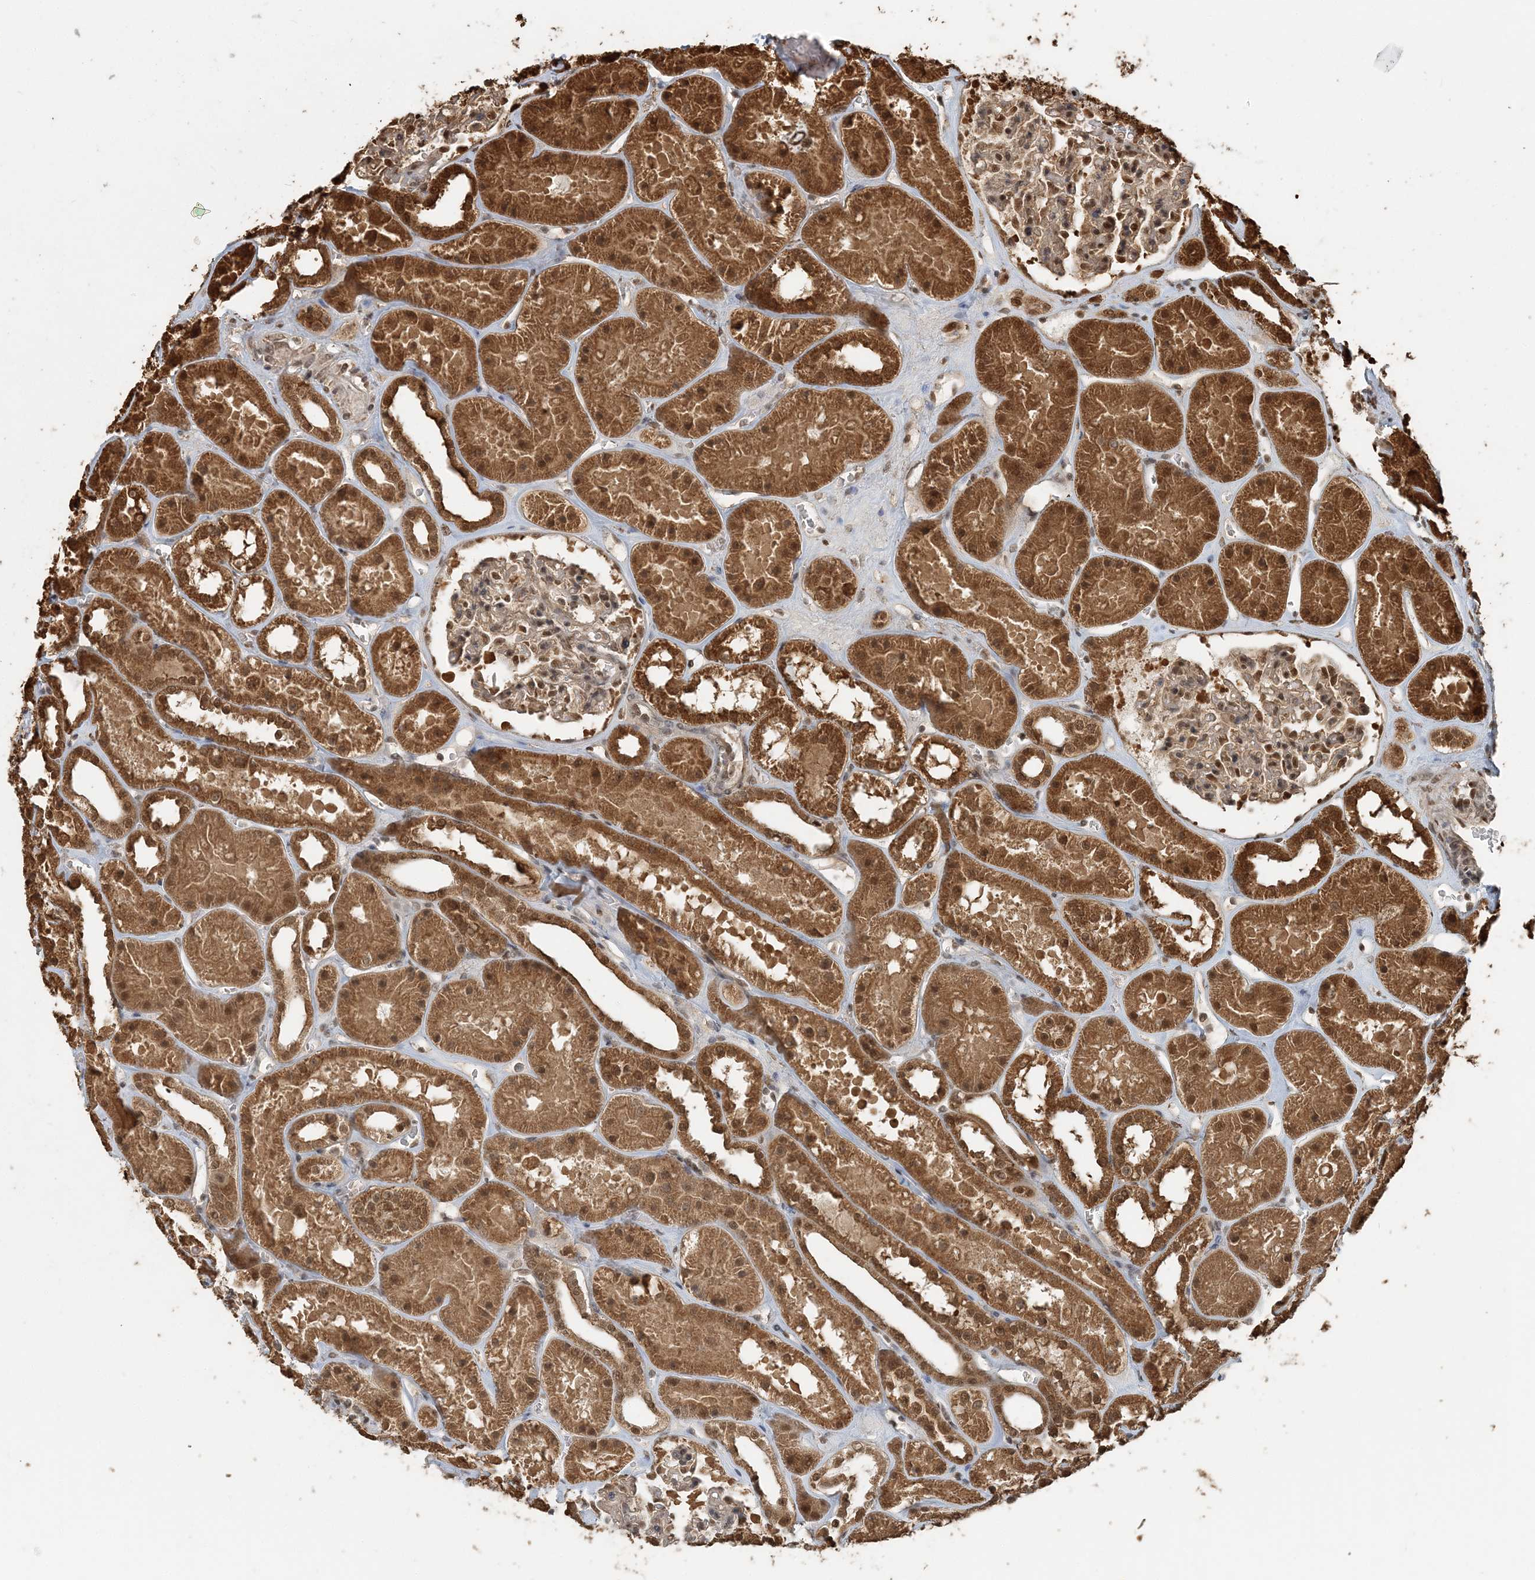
{"staining": {"intensity": "moderate", "quantity": "25%-75%", "location": "nuclear"}, "tissue": "kidney", "cell_type": "Cells in glomeruli", "image_type": "normal", "snomed": [{"axis": "morphology", "description": "Normal tissue, NOS"}, {"axis": "topography", "description": "Kidney"}], "caption": "This histopathology image exhibits IHC staining of normal human kidney, with medium moderate nuclear expression in approximately 25%-75% of cells in glomeruli.", "gene": "ARHGAP35", "patient": {"sex": "female", "age": 41}}